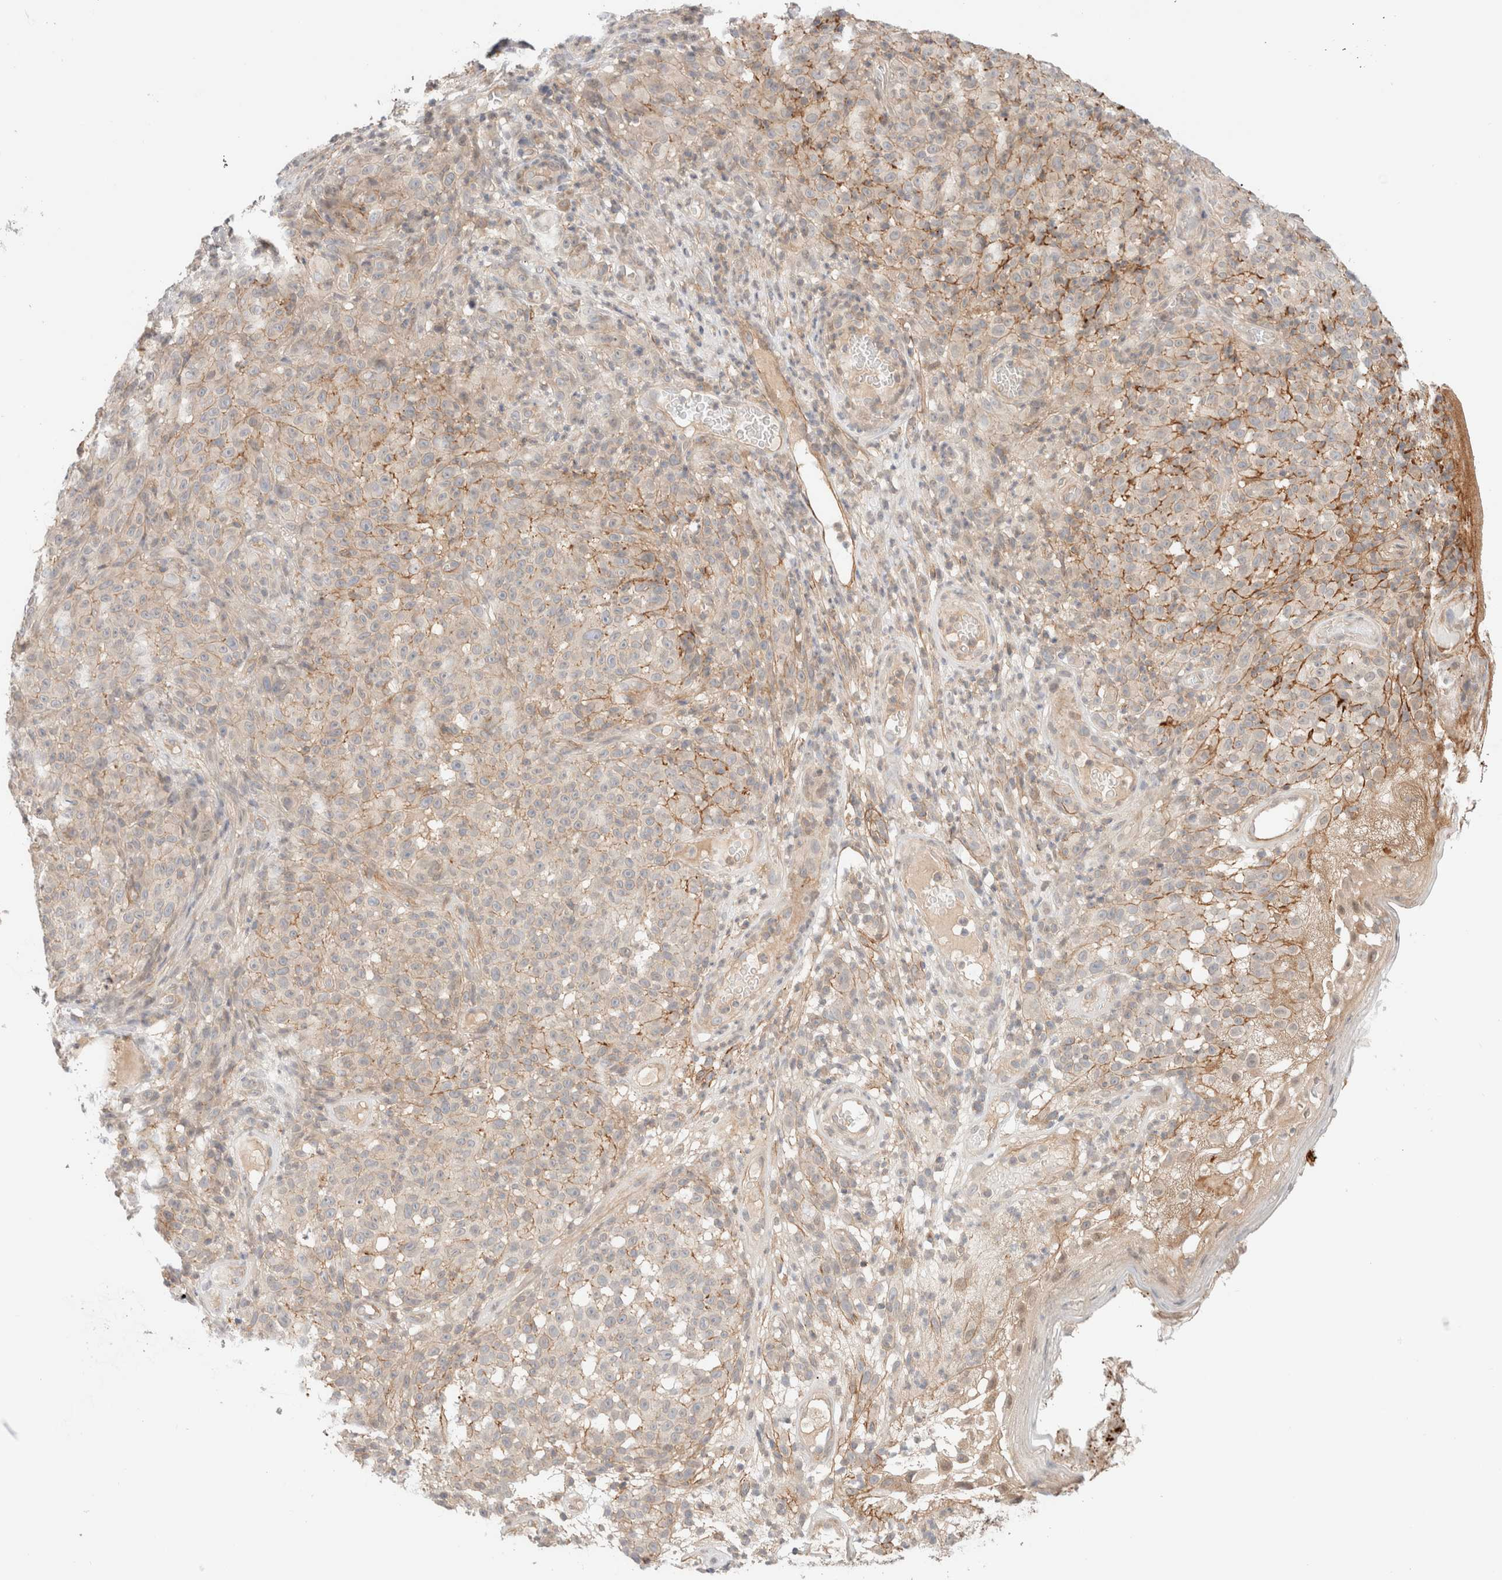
{"staining": {"intensity": "weak", "quantity": "<25%", "location": "cytoplasmic/membranous"}, "tissue": "melanoma", "cell_type": "Tumor cells", "image_type": "cancer", "snomed": [{"axis": "morphology", "description": "Malignant melanoma, NOS"}, {"axis": "topography", "description": "Skin"}], "caption": "High magnification brightfield microscopy of malignant melanoma stained with DAB (brown) and counterstained with hematoxylin (blue): tumor cells show no significant positivity.", "gene": "MARK3", "patient": {"sex": "female", "age": 82}}